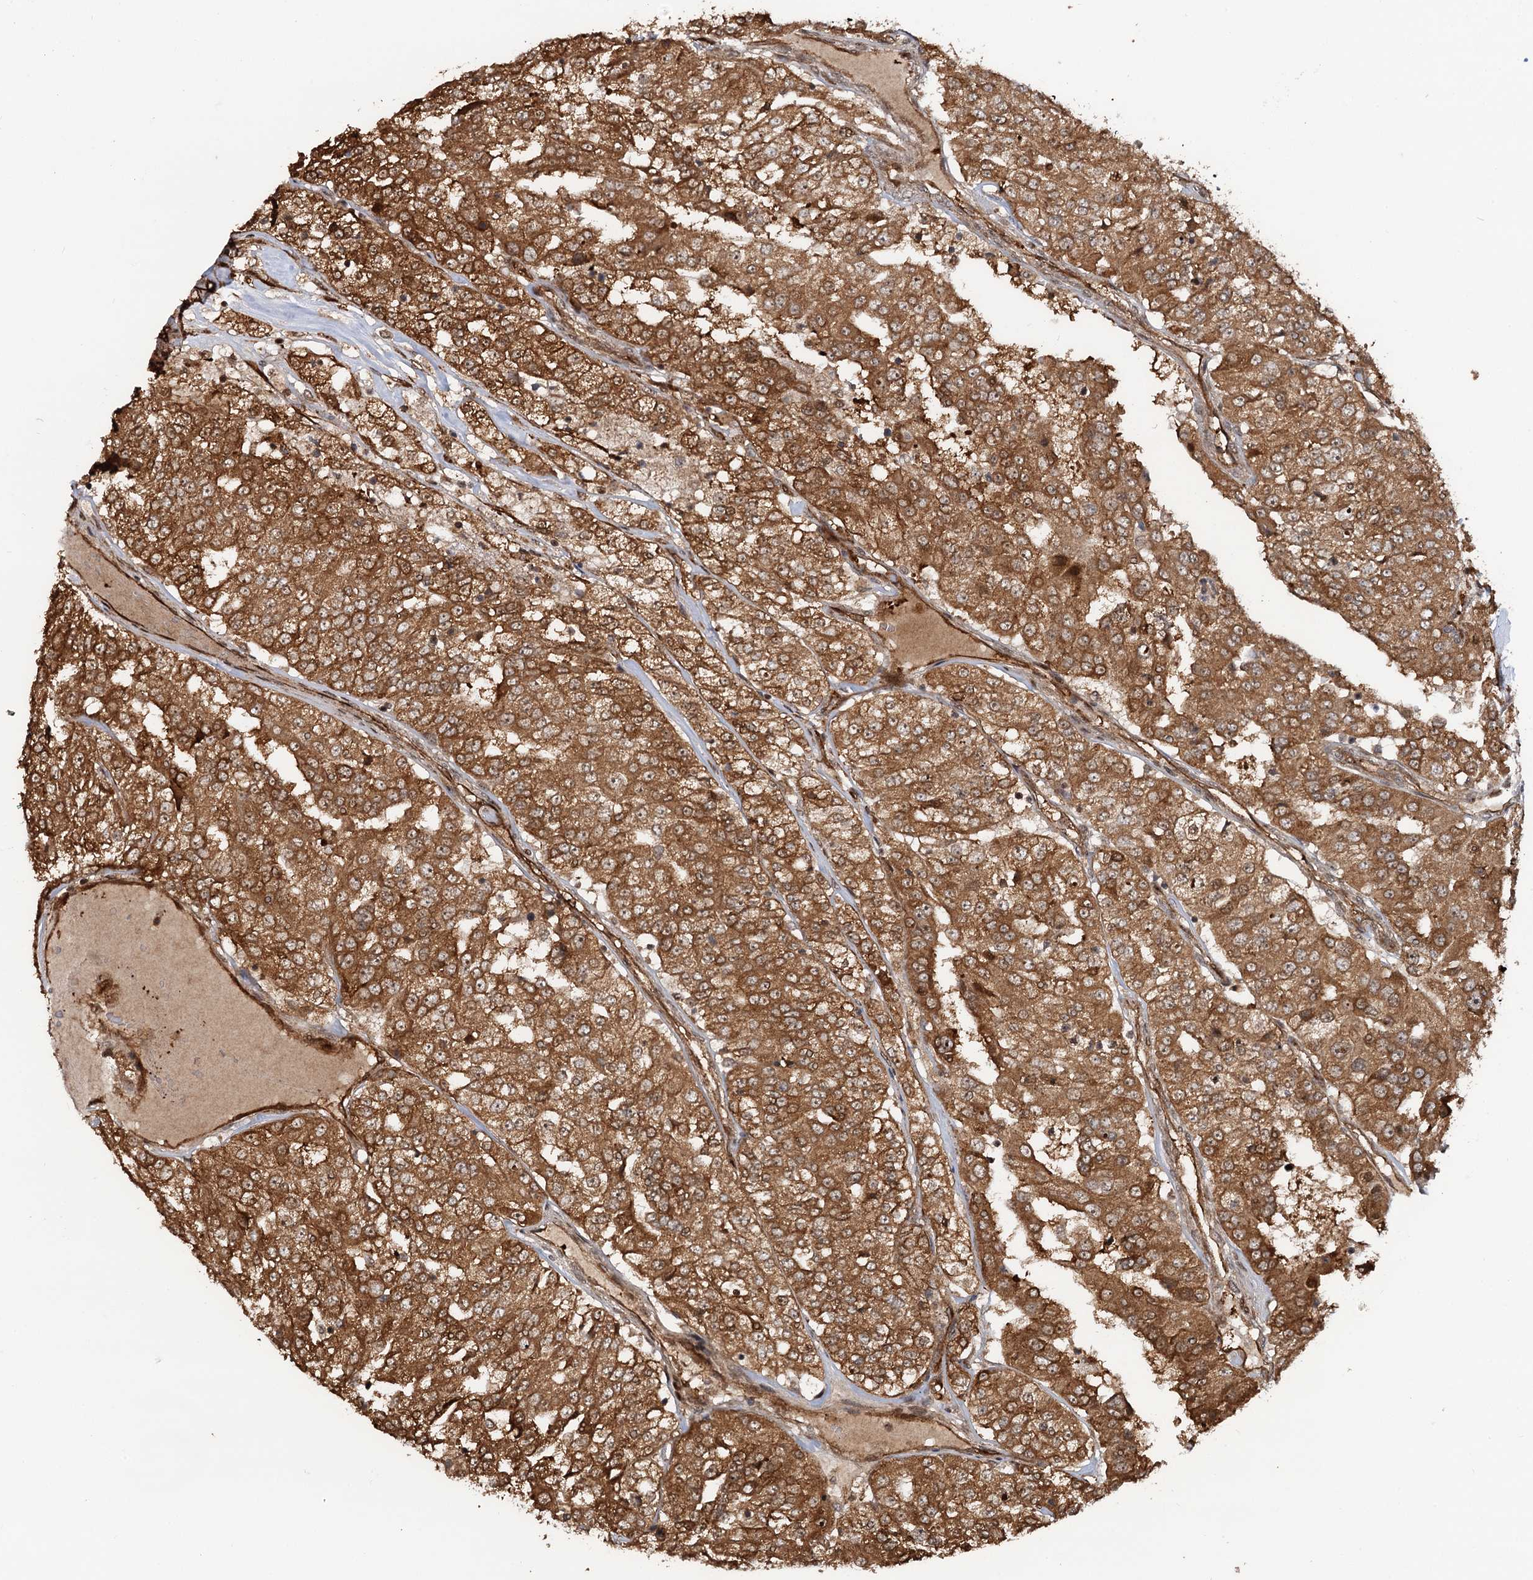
{"staining": {"intensity": "strong", "quantity": ">75%", "location": "cytoplasmic/membranous,nuclear"}, "tissue": "renal cancer", "cell_type": "Tumor cells", "image_type": "cancer", "snomed": [{"axis": "morphology", "description": "Adenocarcinoma, NOS"}, {"axis": "topography", "description": "Kidney"}], "caption": "DAB immunohistochemical staining of human renal cancer (adenocarcinoma) exhibits strong cytoplasmic/membranous and nuclear protein staining in about >75% of tumor cells.", "gene": "SNRNP25", "patient": {"sex": "female", "age": 63}}